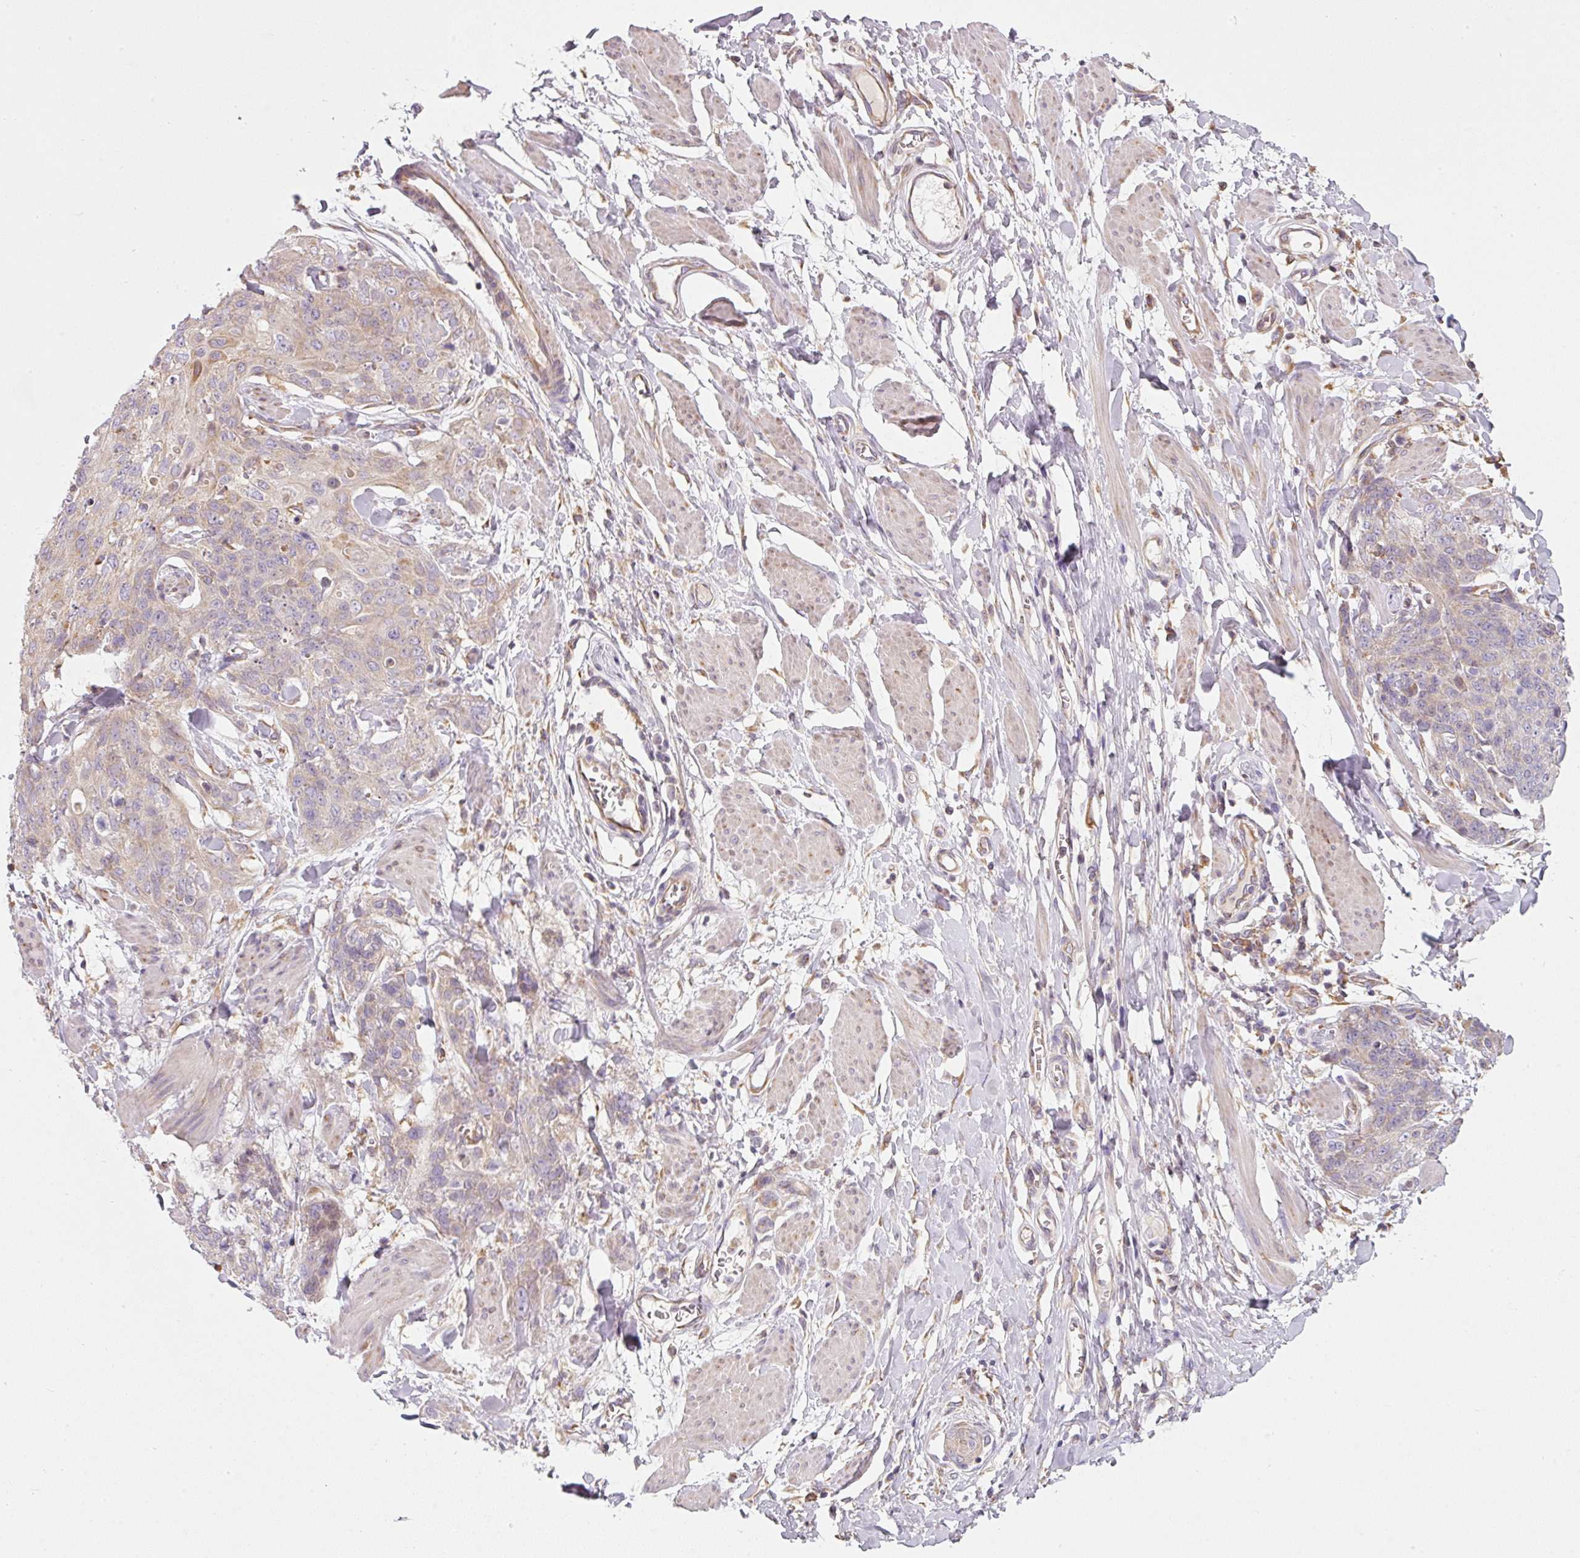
{"staining": {"intensity": "moderate", "quantity": "25%-75%", "location": "cytoplasmic/membranous"}, "tissue": "skin cancer", "cell_type": "Tumor cells", "image_type": "cancer", "snomed": [{"axis": "morphology", "description": "Squamous cell carcinoma, NOS"}, {"axis": "topography", "description": "Skin"}, {"axis": "topography", "description": "Vulva"}], "caption": "Approximately 25%-75% of tumor cells in squamous cell carcinoma (skin) show moderate cytoplasmic/membranous protein expression as visualized by brown immunohistochemical staining.", "gene": "MORN4", "patient": {"sex": "female", "age": 85}}